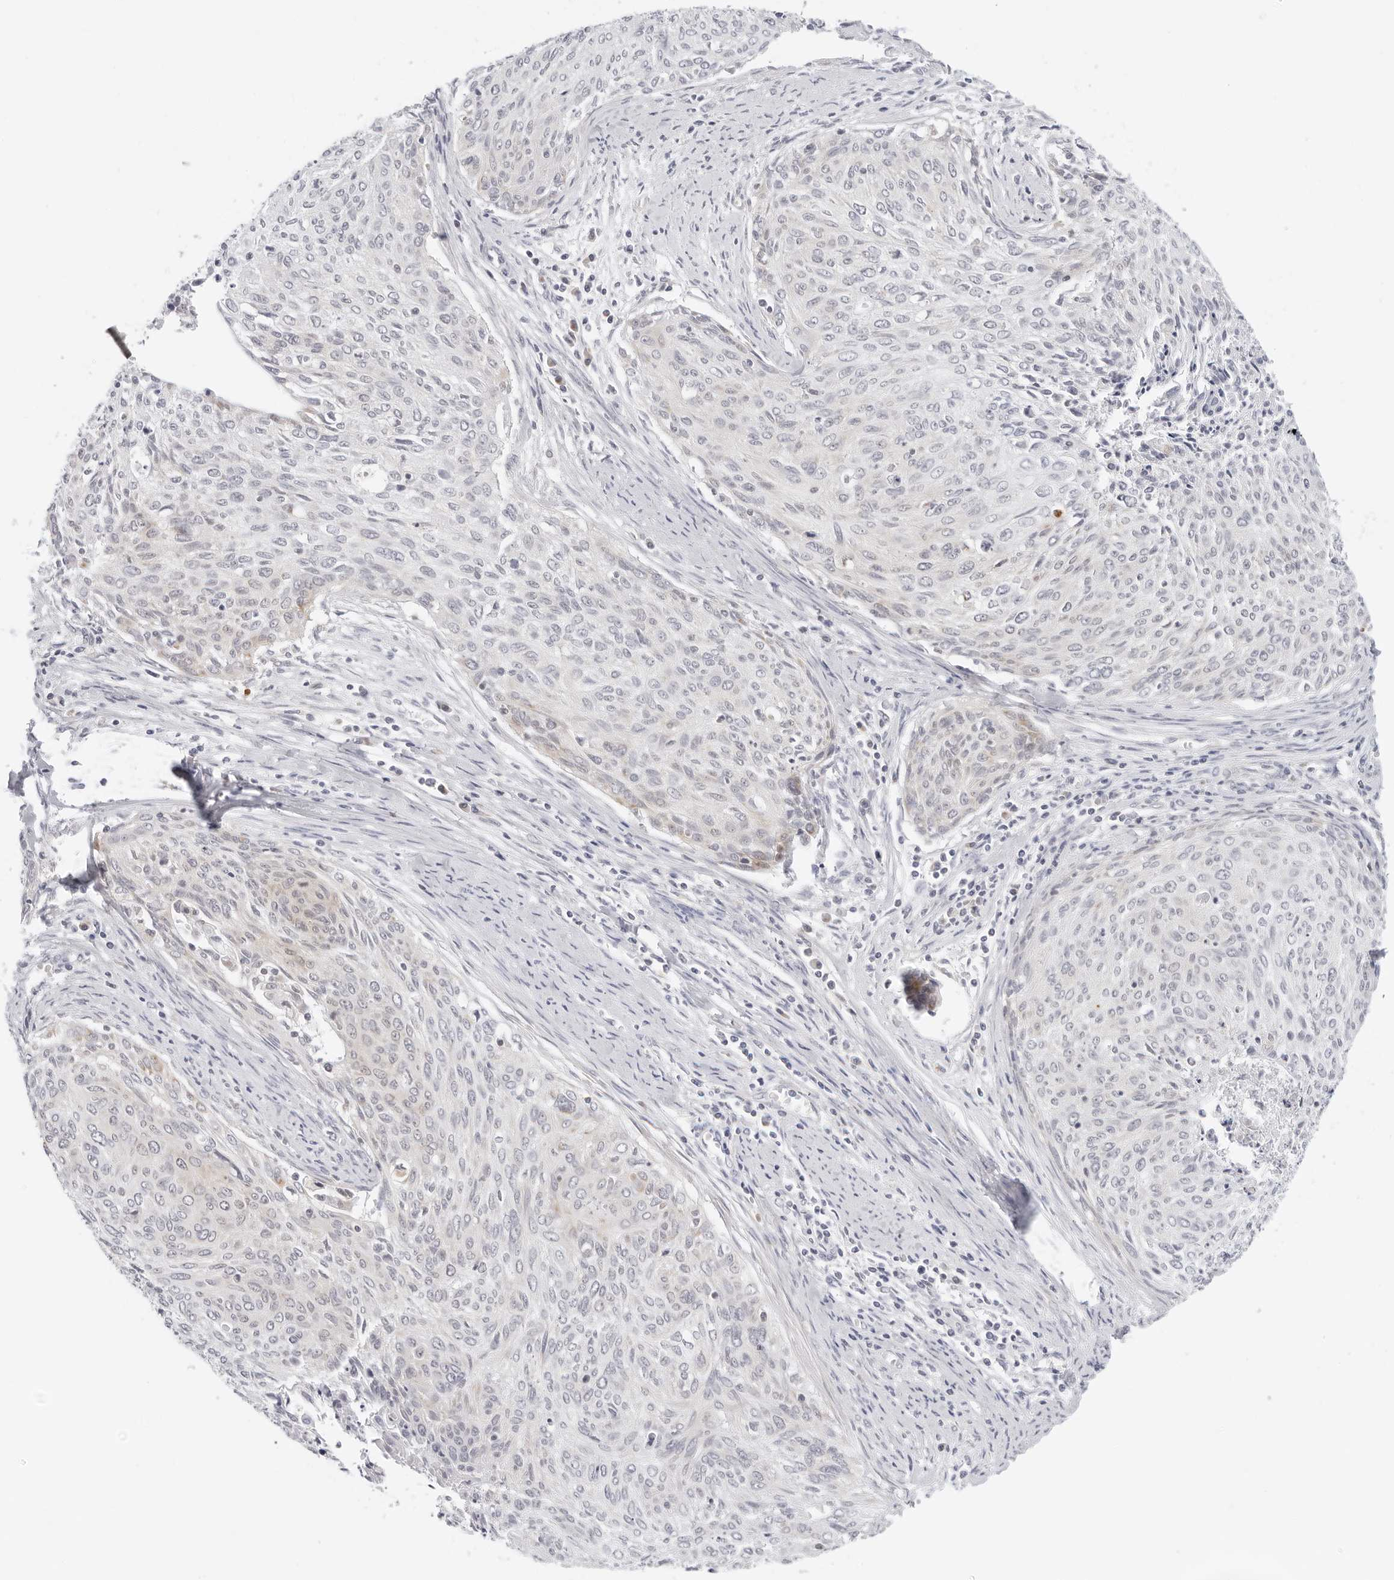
{"staining": {"intensity": "weak", "quantity": "<25%", "location": "cytoplasmic/membranous"}, "tissue": "cervical cancer", "cell_type": "Tumor cells", "image_type": "cancer", "snomed": [{"axis": "morphology", "description": "Squamous cell carcinoma, NOS"}, {"axis": "topography", "description": "Cervix"}], "caption": "Tumor cells are negative for brown protein staining in squamous cell carcinoma (cervical).", "gene": "CIART", "patient": {"sex": "female", "age": 55}}